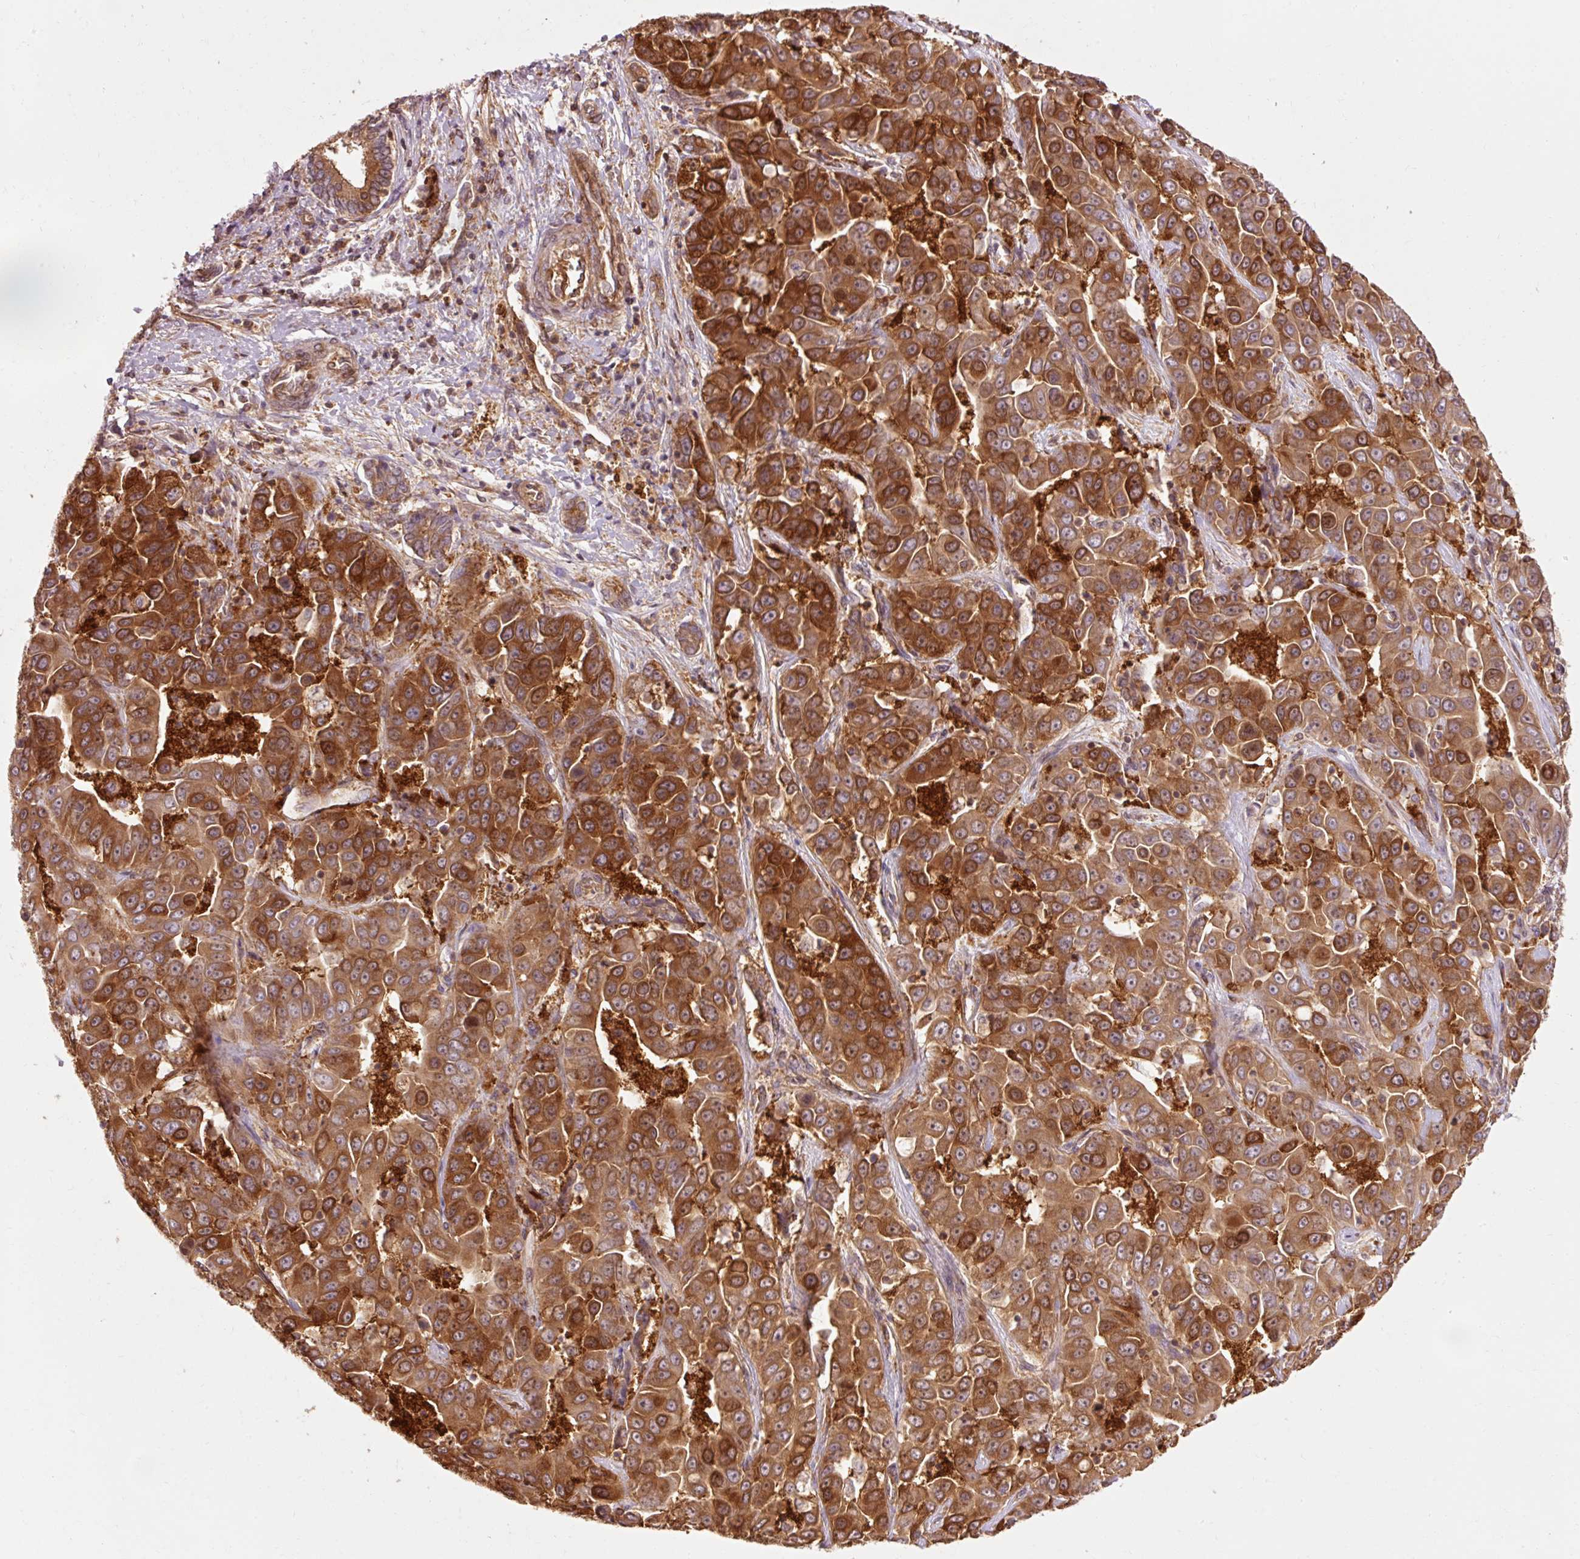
{"staining": {"intensity": "strong", "quantity": ">75%", "location": "cytoplasmic/membranous"}, "tissue": "liver cancer", "cell_type": "Tumor cells", "image_type": "cancer", "snomed": [{"axis": "morphology", "description": "Cholangiocarcinoma"}, {"axis": "topography", "description": "Liver"}], "caption": "Human liver cancer stained for a protein (brown) demonstrates strong cytoplasmic/membranous positive expression in approximately >75% of tumor cells.", "gene": "PDAP1", "patient": {"sex": "female", "age": 52}}